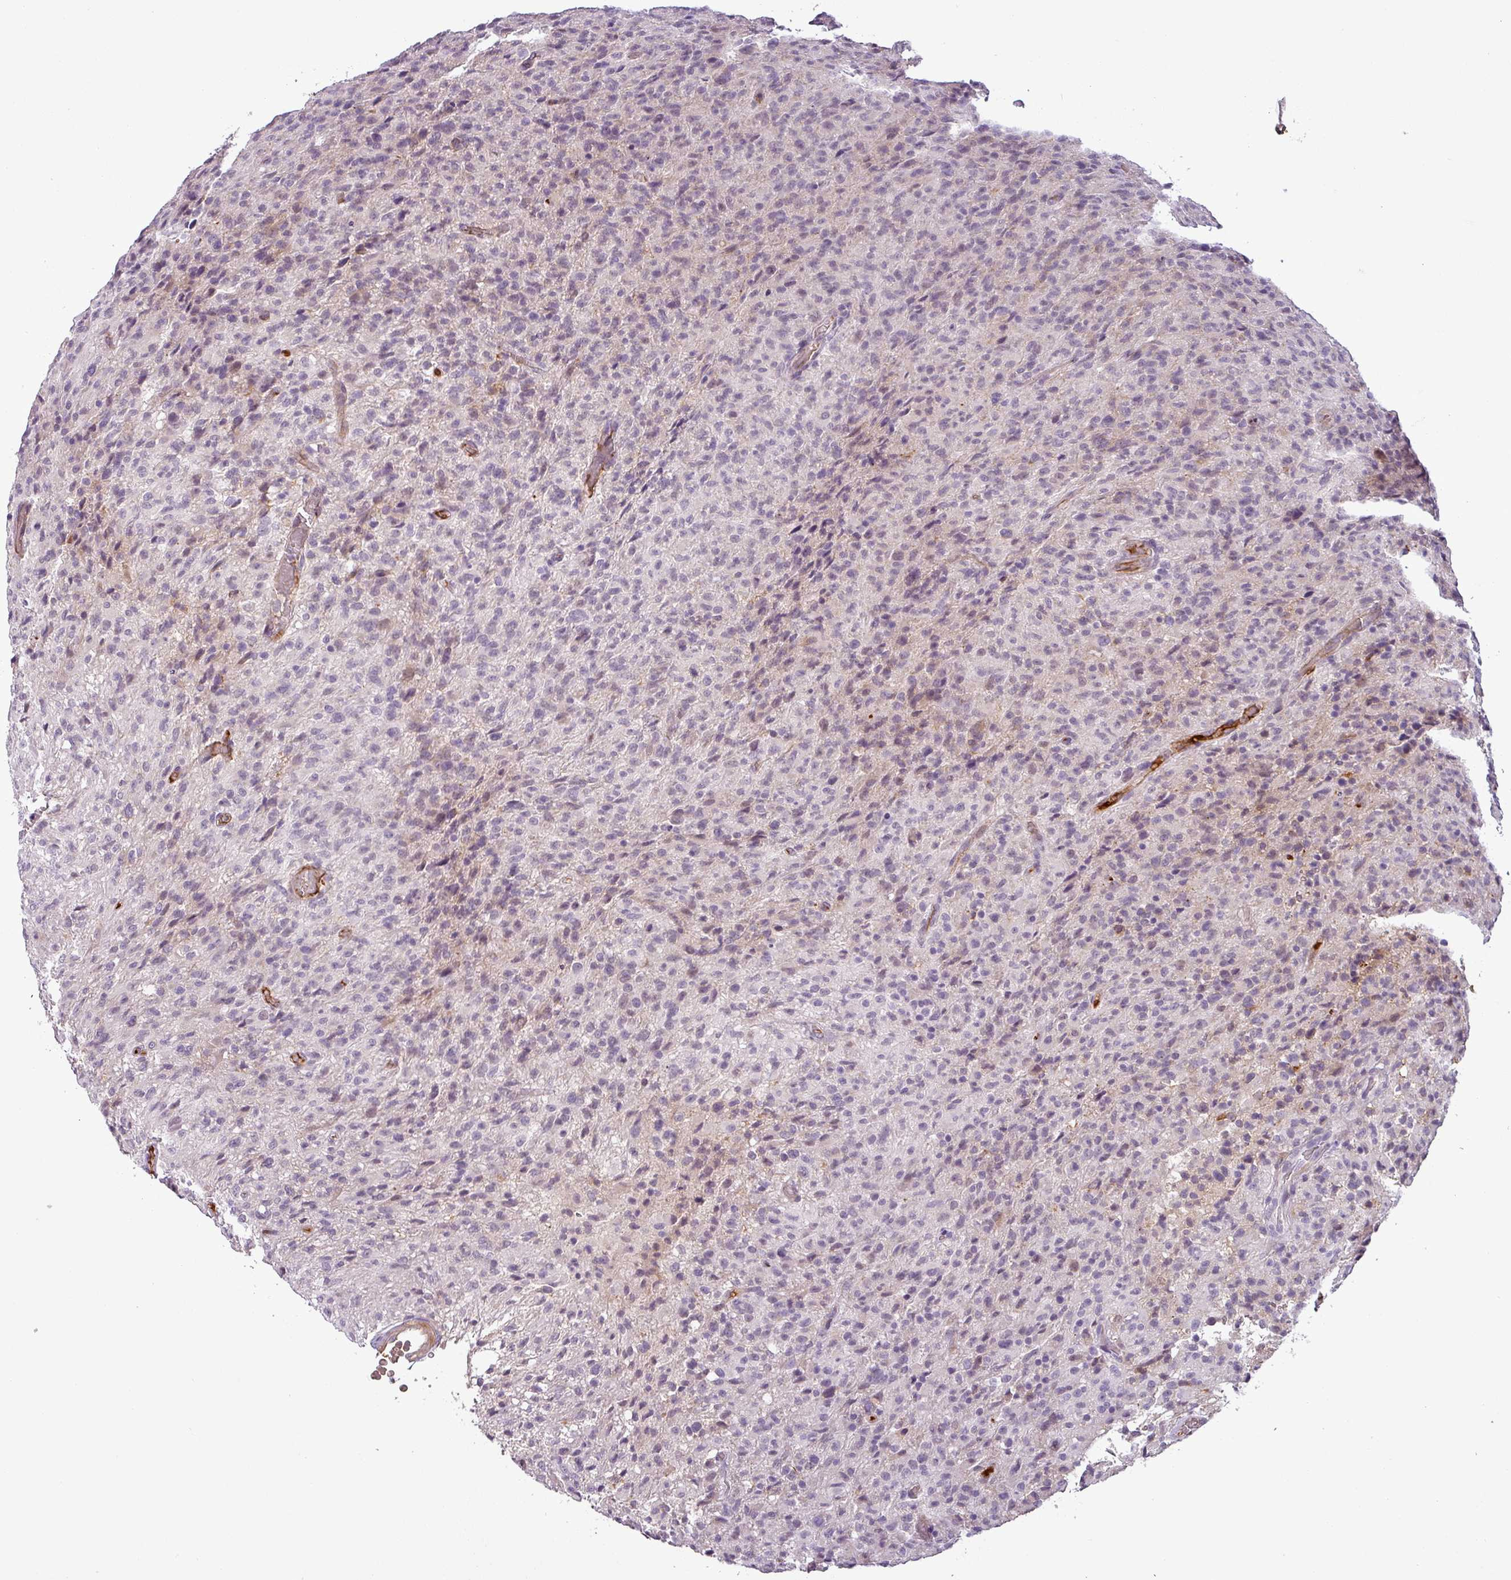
{"staining": {"intensity": "negative", "quantity": "none", "location": "none"}, "tissue": "glioma", "cell_type": "Tumor cells", "image_type": "cancer", "snomed": [{"axis": "morphology", "description": "Glioma, malignant, High grade"}, {"axis": "topography", "description": "Brain"}], "caption": "Immunohistochemical staining of glioma demonstrates no significant positivity in tumor cells. The staining is performed using DAB (3,3'-diaminobenzidine) brown chromogen with nuclei counter-stained in using hematoxylin.", "gene": "APOC1", "patient": {"sex": "female", "age": 57}}